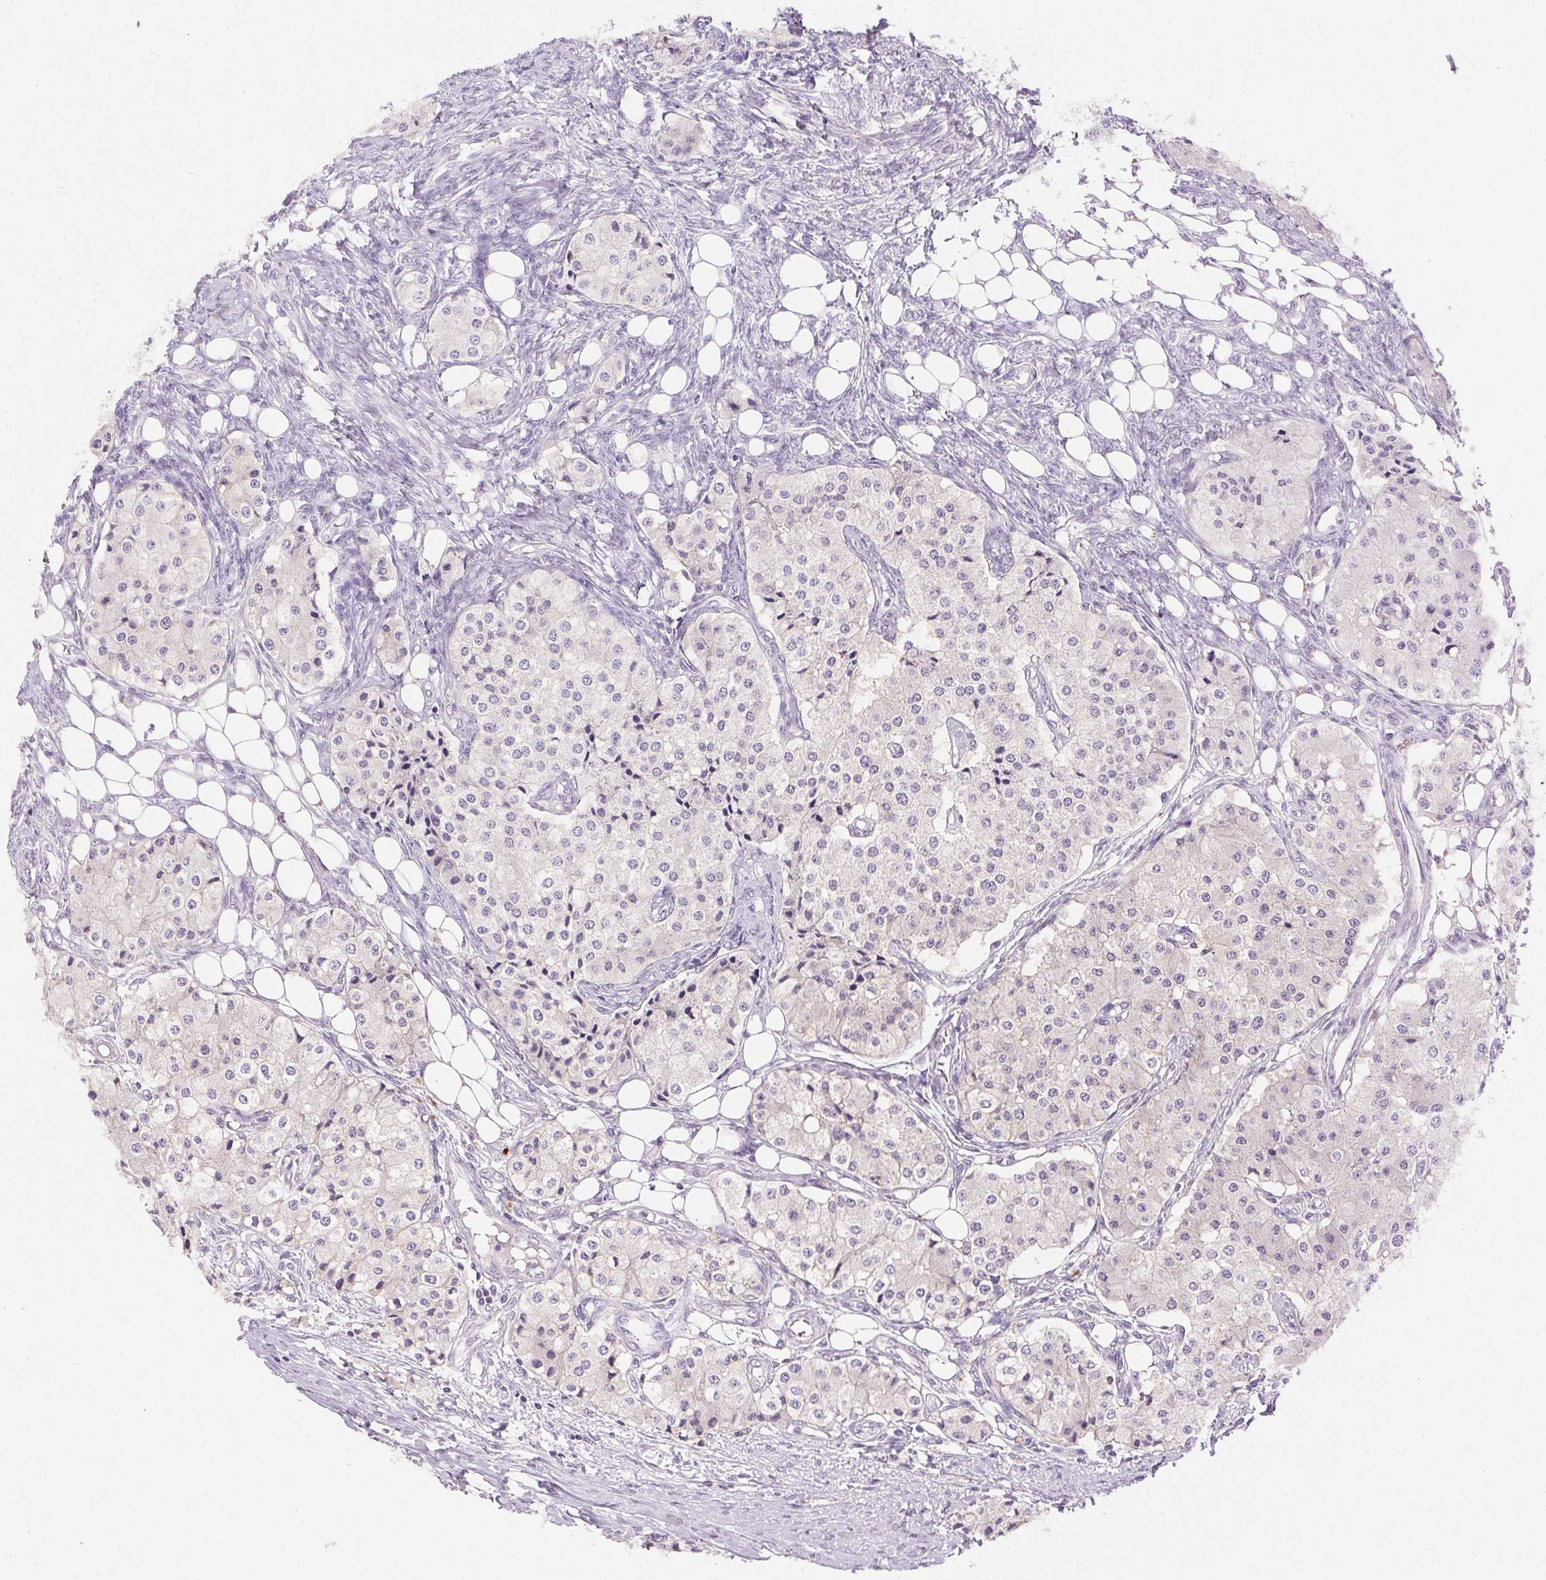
{"staining": {"intensity": "negative", "quantity": "none", "location": "none"}, "tissue": "carcinoid", "cell_type": "Tumor cells", "image_type": "cancer", "snomed": [{"axis": "morphology", "description": "Carcinoid, malignant, NOS"}, {"axis": "topography", "description": "Colon"}], "caption": "The immunohistochemistry (IHC) photomicrograph has no significant positivity in tumor cells of carcinoid tissue. (DAB immunohistochemistry, high magnification).", "gene": "AKAP5", "patient": {"sex": "female", "age": 52}}